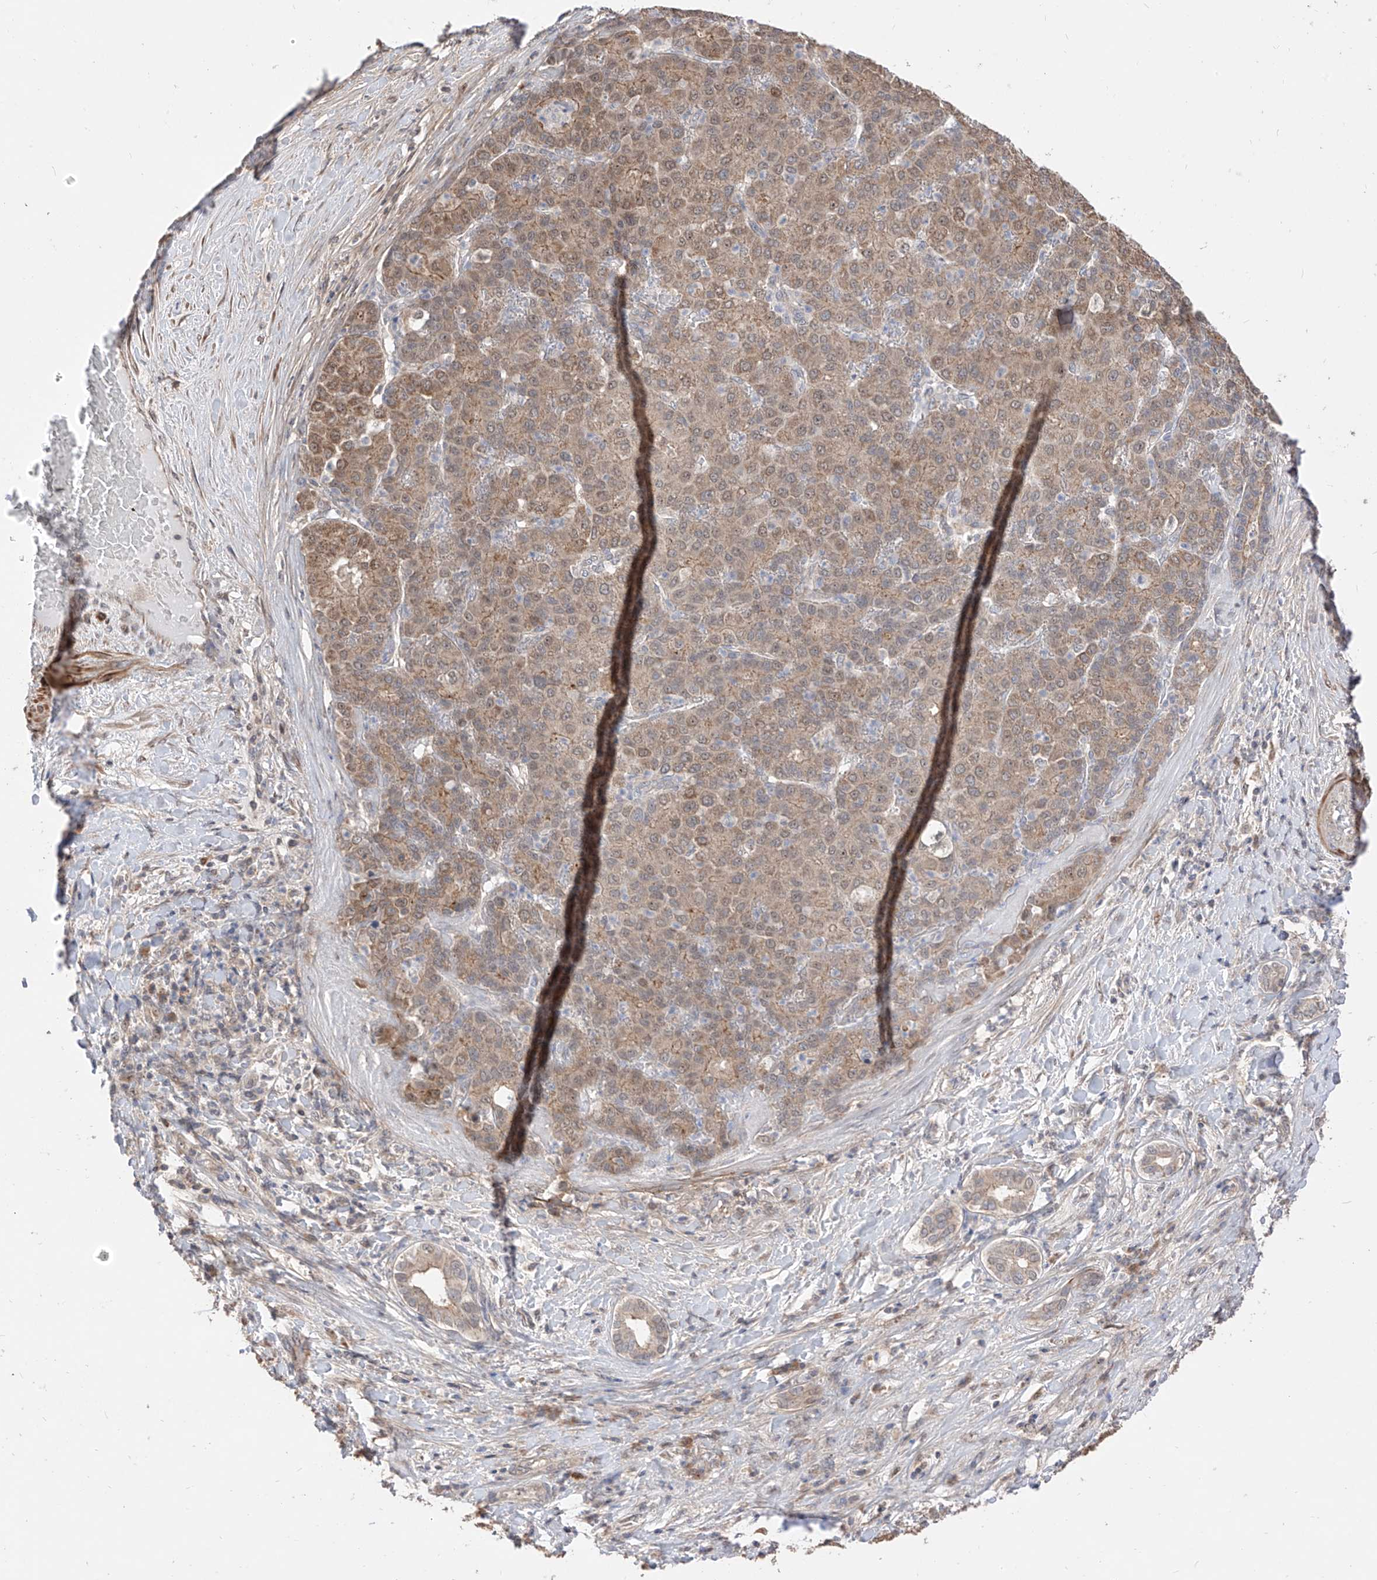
{"staining": {"intensity": "moderate", "quantity": ">75%", "location": "cytoplasmic/membranous"}, "tissue": "liver cancer", "cell_type": "Tumor cells", "image_type": "cancer", "snomed": [{"axis": "morphology", "description": "Carcinoma, Hepatocellular, NOS"}, {"axis": "topography", "description": "Liver"}], "caption": "Moderate cytoplasmic/membranous positivity for a protein is appreciated in approximately >75% of tumor cells of liver cancer using immunohistochemistry.", "gene": "LATS1", "patient": {"sex": "male", "age": 65}}